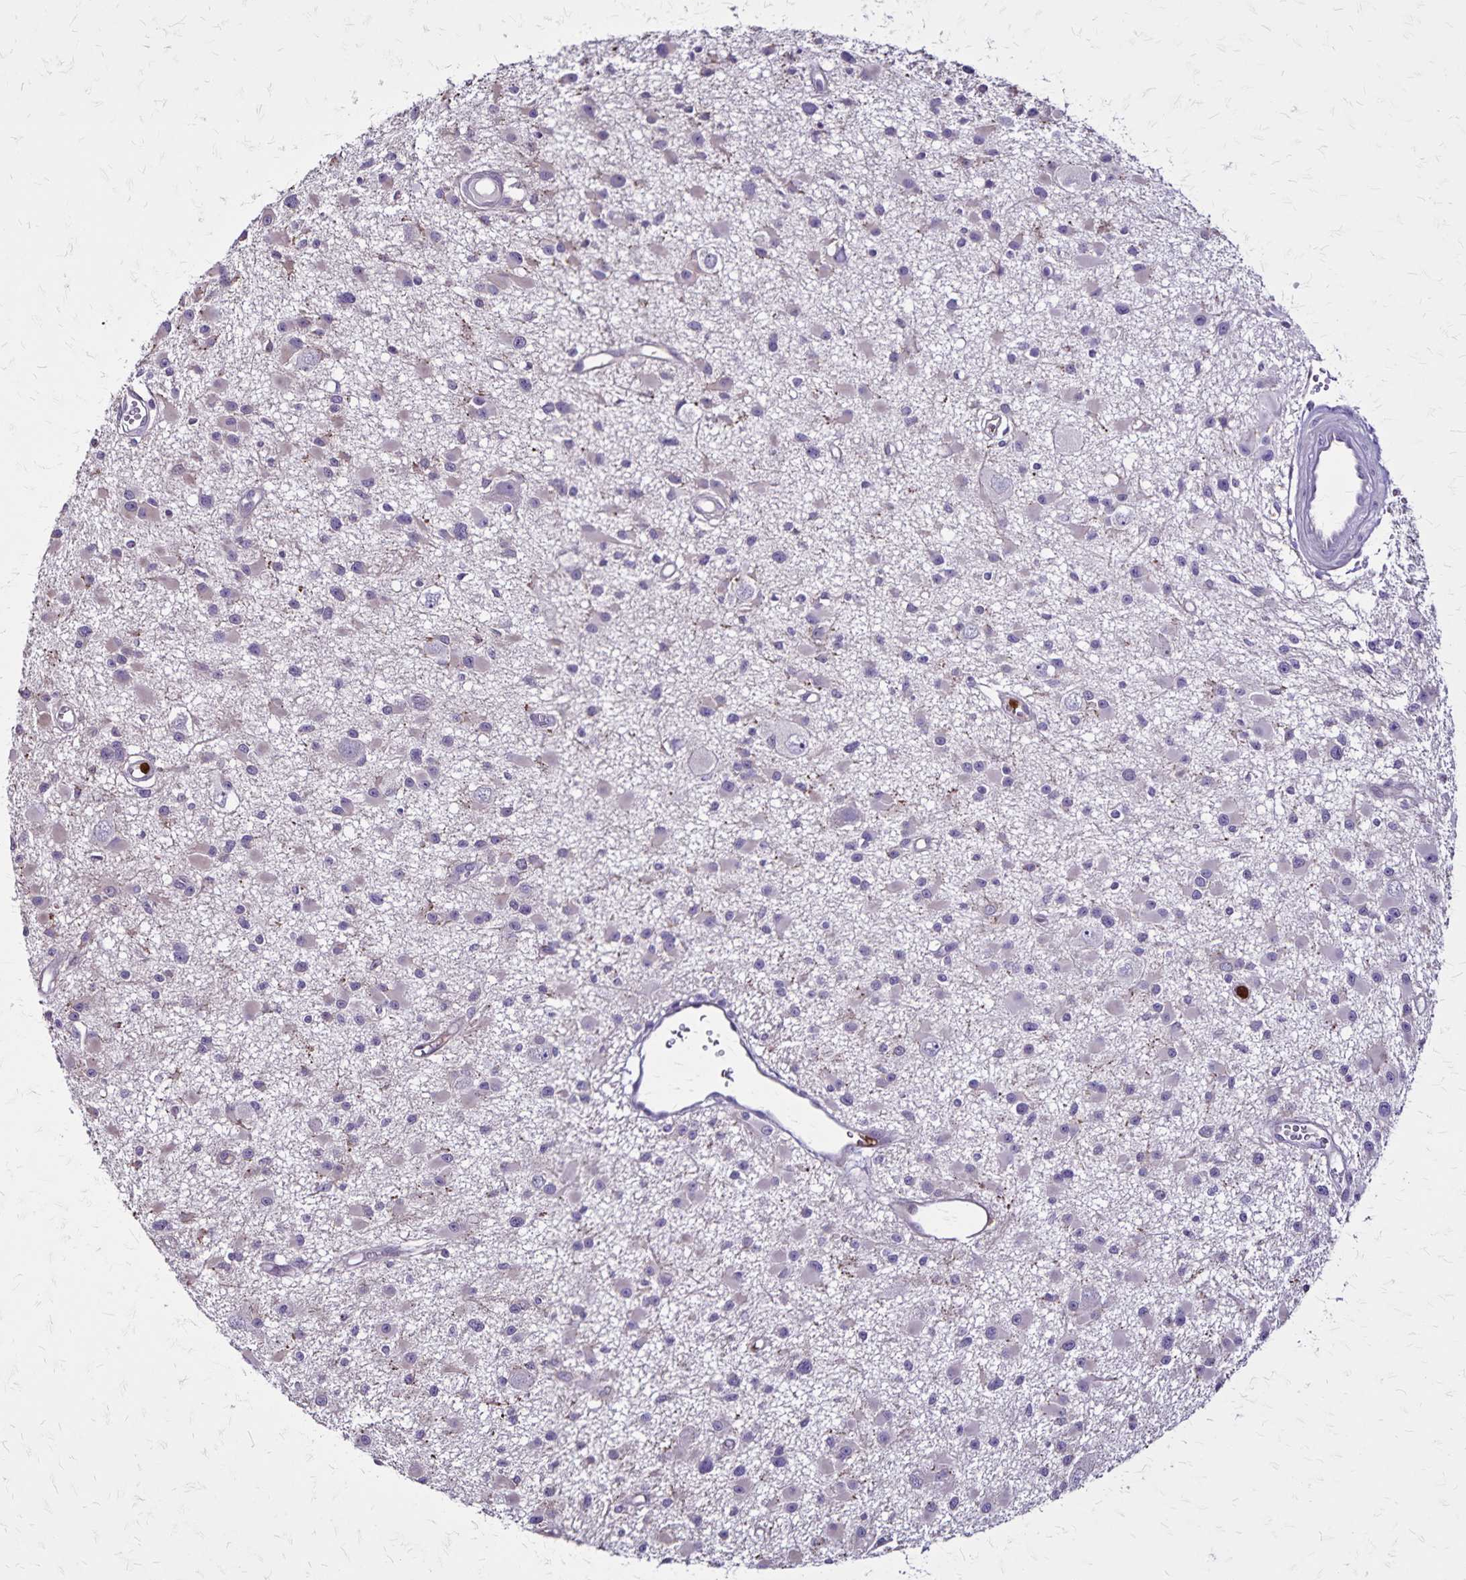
{"staining": {"intensity": "negative", "quantity": "none", "location": "none"}, "tissue": "glioma", "cell_type": "Tumor cells", "image_type": "cancer", "snomed": [{"axis": "morphology", "description": "Glioma, malignant, High grade"}, {"axis": "topography", "description": "Brain"}], "caption": "Tumor cells are negative for protein expression in human malignant glioma (high-grade).", "gene": "ULBP3", "patient": {"sex": "male", "age": 54}}